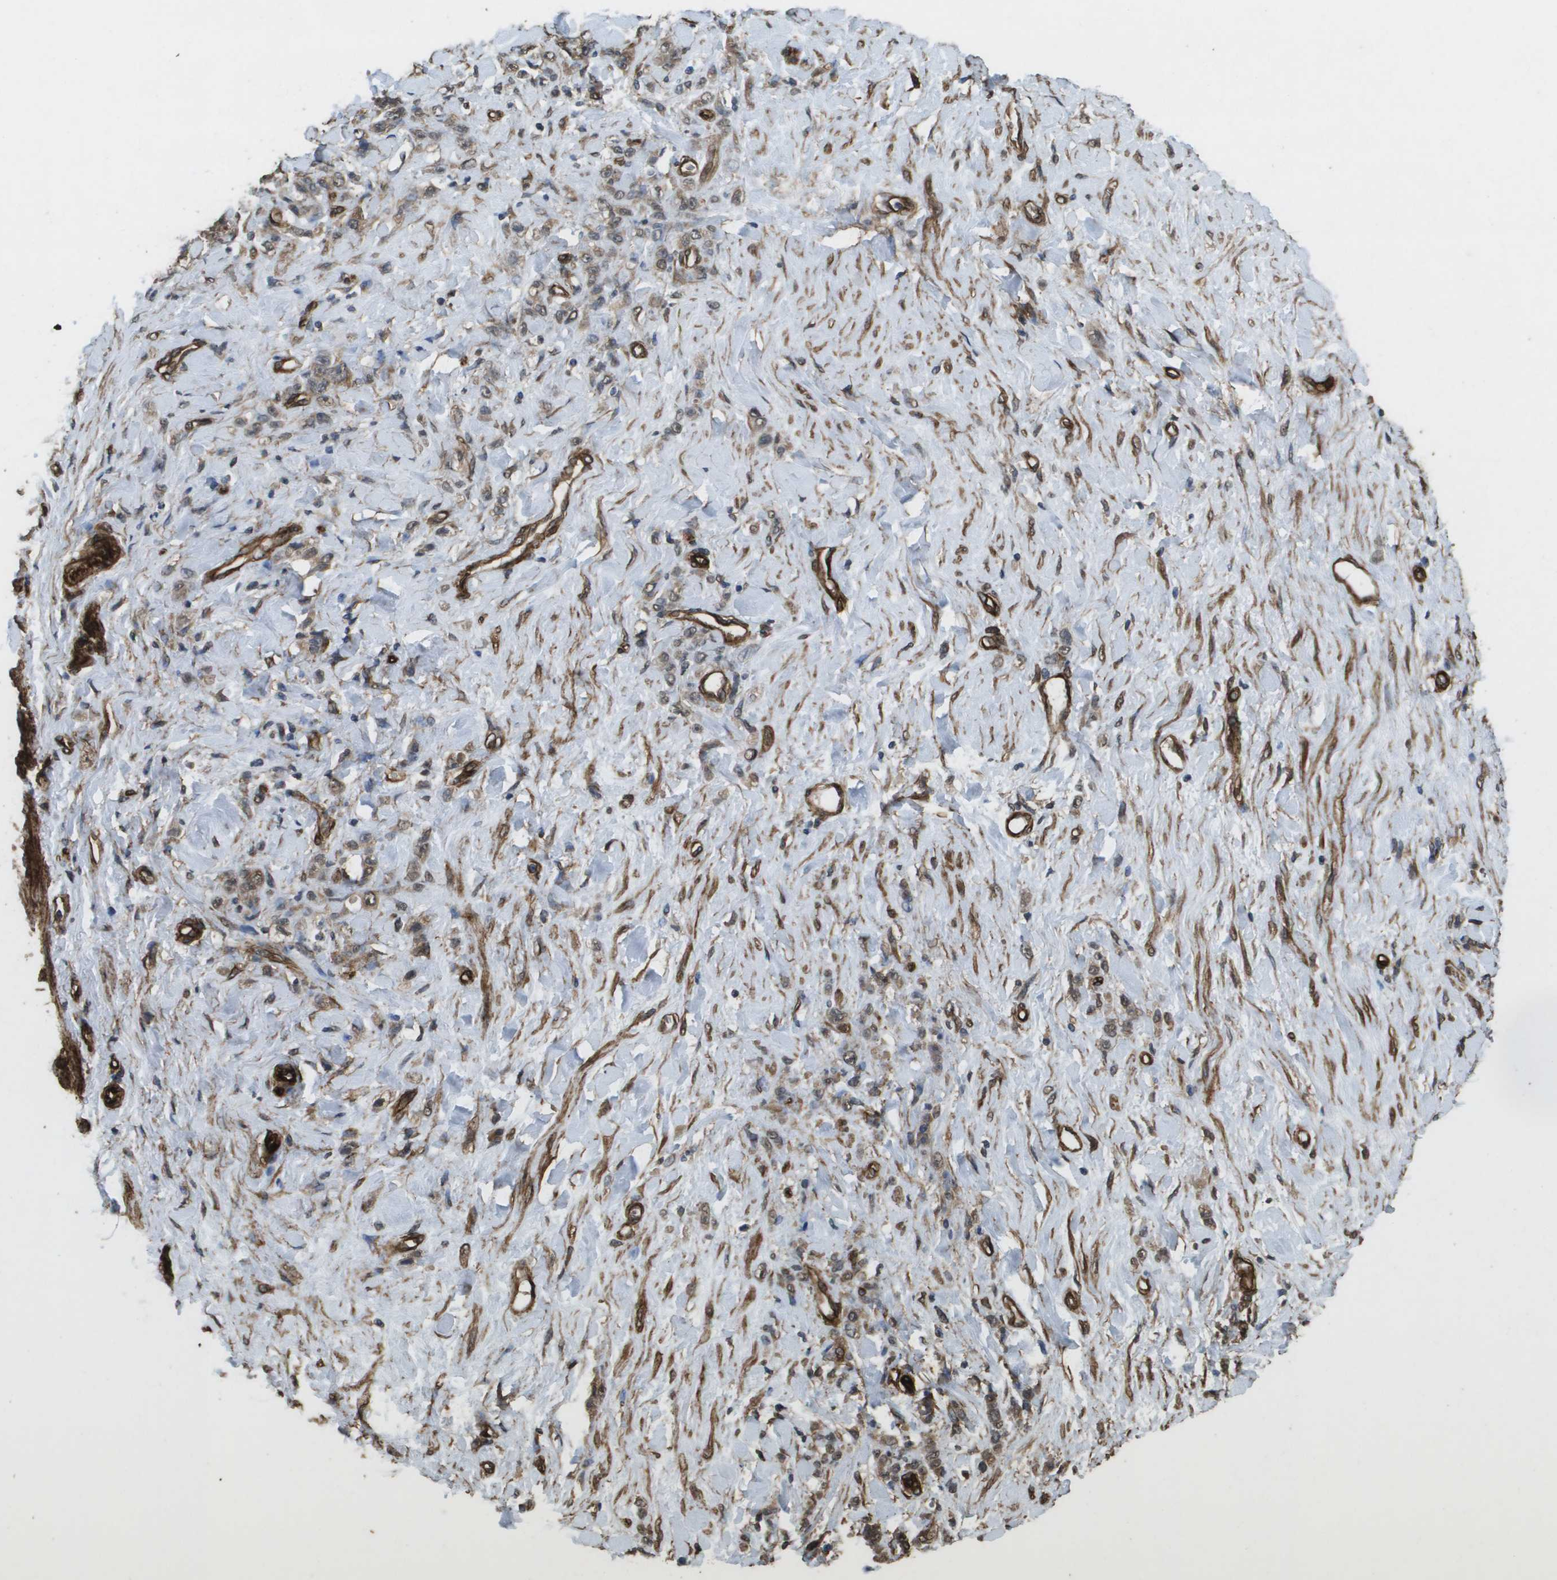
{"staining": {"intensity": "weak", "quantity": ">75%", "location": "cytoplasmic/membranous,nuclear"}, "tissue": "stomach cancer", "cell_type": "Tumor cells", "image_type": "cancer", "snomed": [{"axis": "morphology", "description": "Adenocarcinoma, NOS"}, {"axis": "topography", "description": "Stomach"}], "caption": "High-magnification brightfield microscopy of adenocarcinoma (stomach) stained with DAB (3,3'-diaminobenzidine) (brown) and counterstained with hematoxylin (blue). tumor cells exhibit weak cytoplasmic/membranous and nuclear positivity is seen in about>75% of cells.", "gene": "AAMP", "patient": {"sex": "male", "age": 82}}